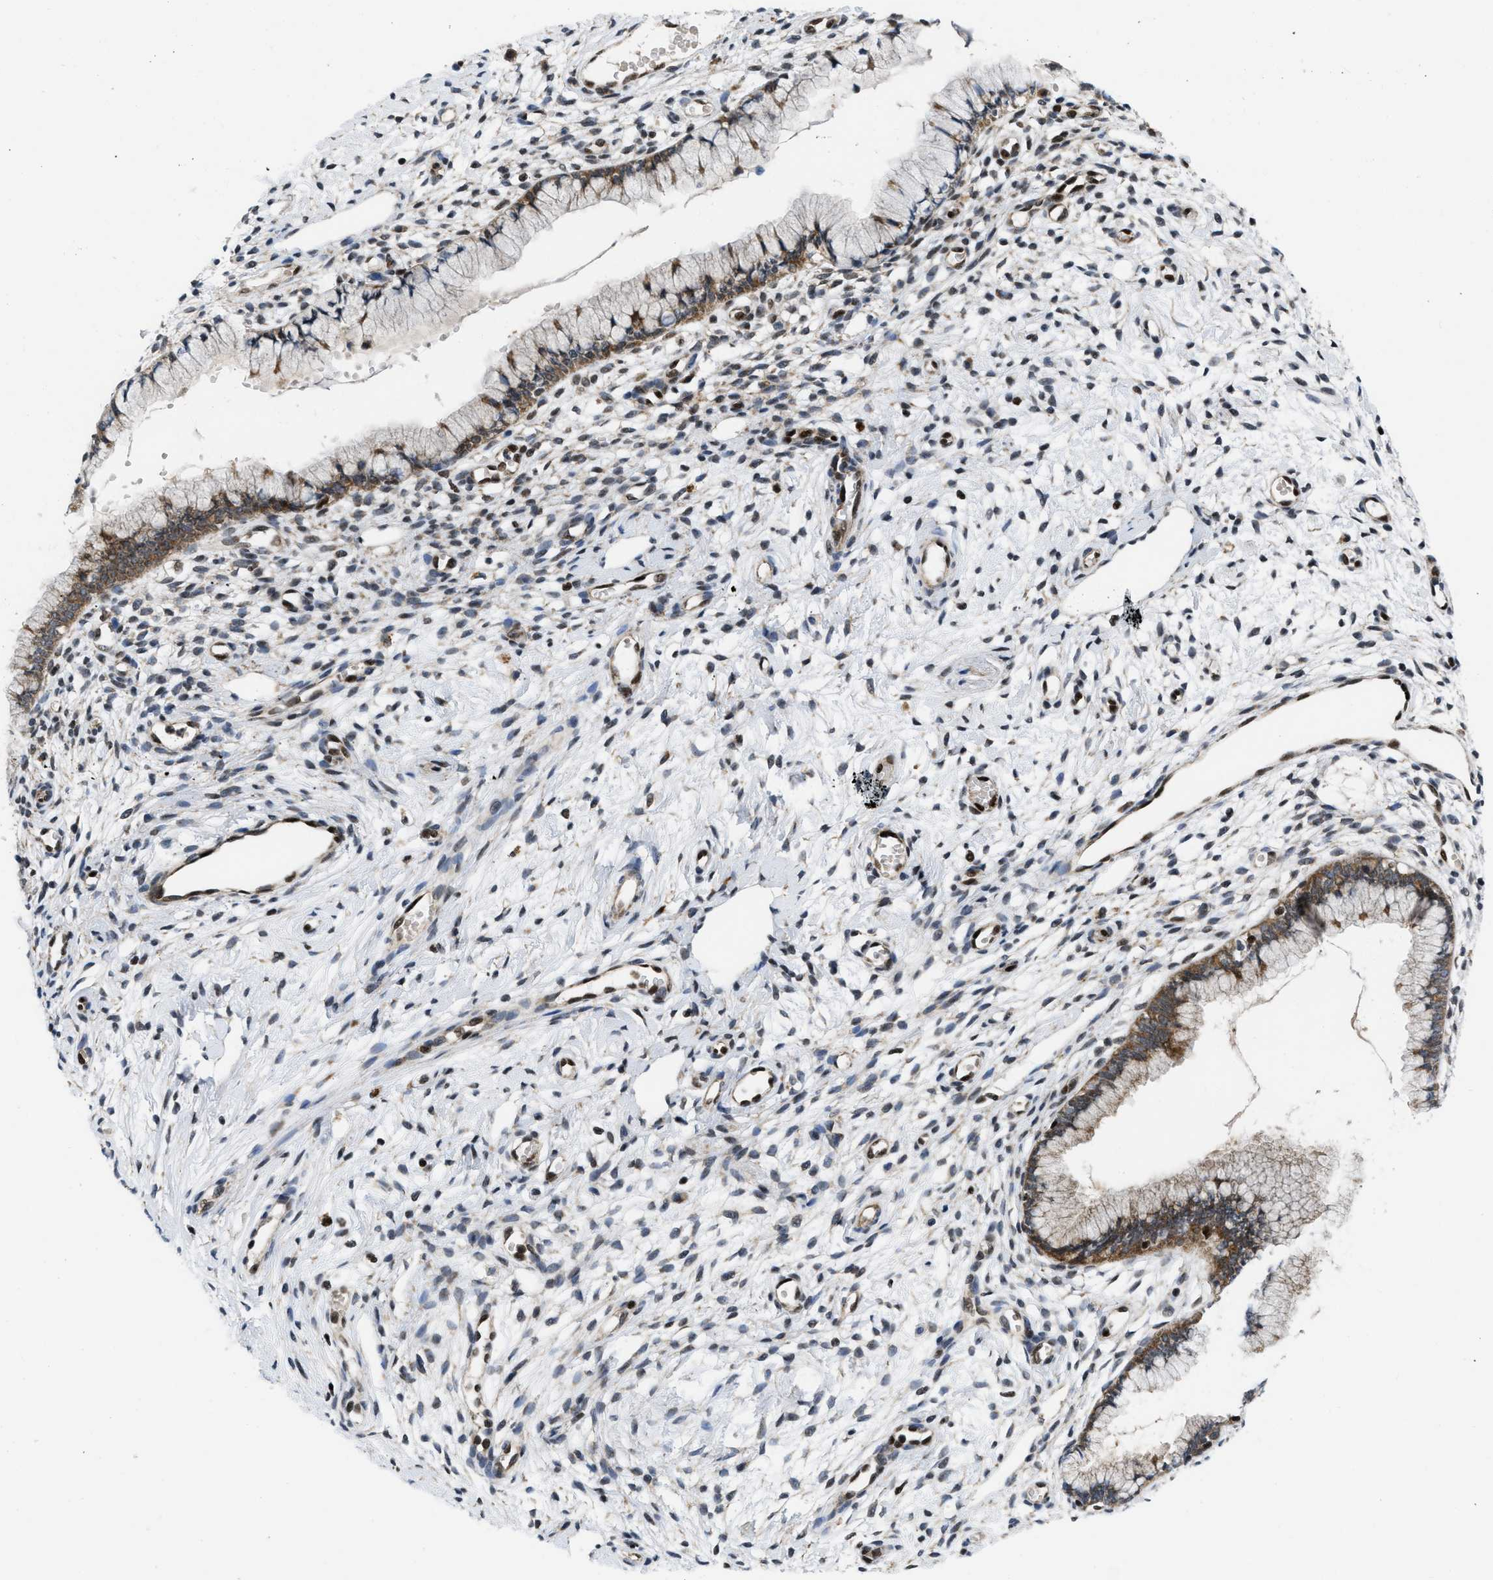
{"staining": {"intensity": "moderate", "quantity": "25%-75%", "location": "cytoplasmic/membranous"}, "tissue": "cervix", "cell_type": "Glandular cells", "image_type": "normal", "snomed": [{"axis": "morphology", "description": "Normal tissue, NOS"}, {"axis": "topography", "description": "Cervix"}], "caption": "IHC photomicrograph of benign human cervix stained for a protein (brown), which demonstrates medium levels of moderate cytoplasmic/membranous staining in approximately 25%-75% of glandular cells.", "gene": "PPP2CB", "patient": {"sex": "female", "age": 65}}